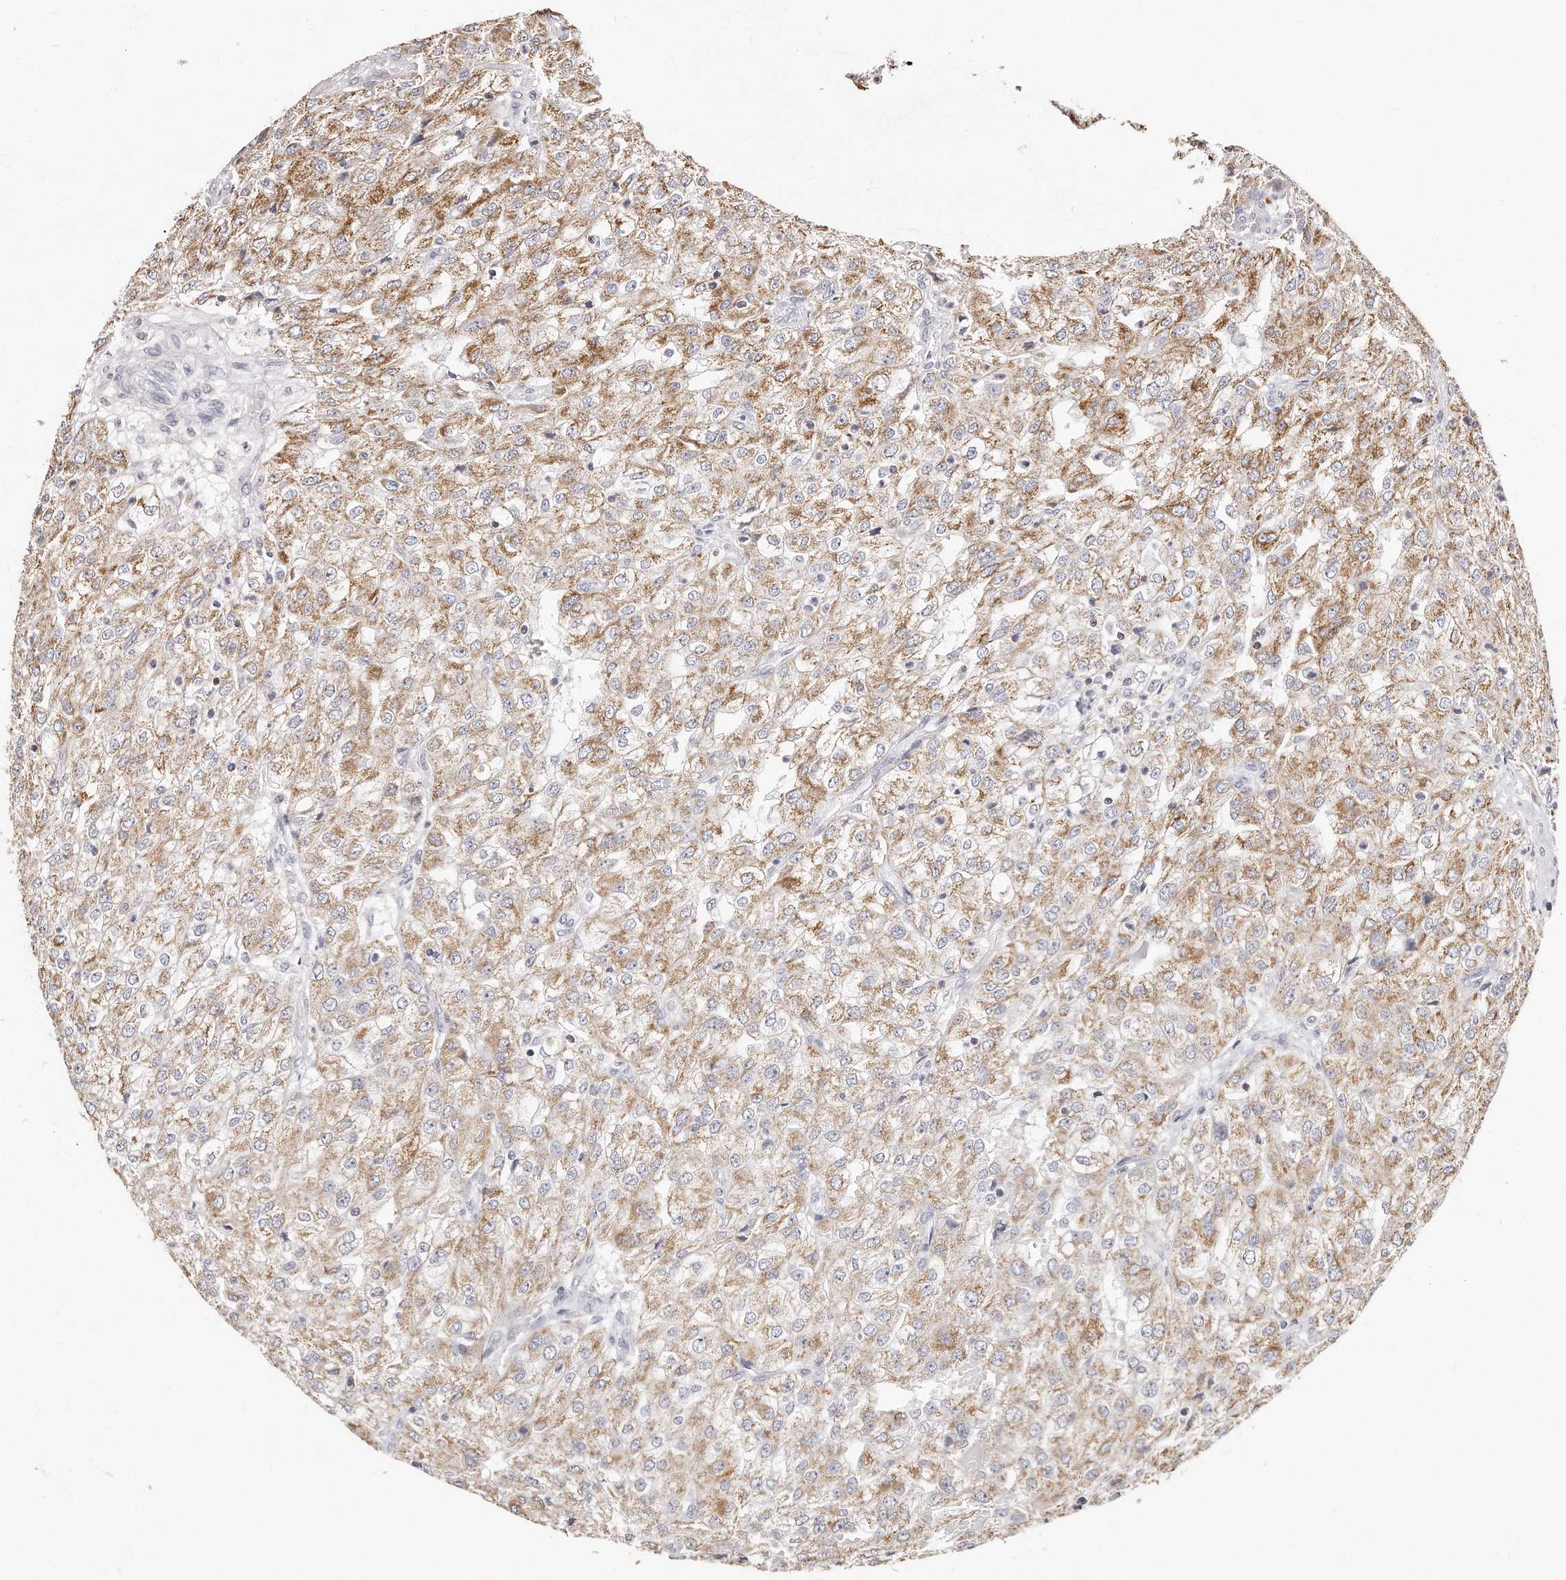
{"staining": {"intensity": "moderate", "quantity": "25%-75%", "location": "cytoplasmic/membranous"}, "tissue": "renal cancer", "cell_type": "Tumor cells", "image_type": "cancer", "snomed": [{"axis": "morphology", "description": "Adenocarcinoma, NOS"}, {"axis": "topography", "description": "Kidney"}], "caption": "Adenocarcinoma (renal) tissue displays moderate cytoplasmic/membranous positivity in about 25%-75% of tumor cells, visualized by immunohistochemistry.", "gene": "RTKN", "patient": {"sex": "female", "age": 54}}